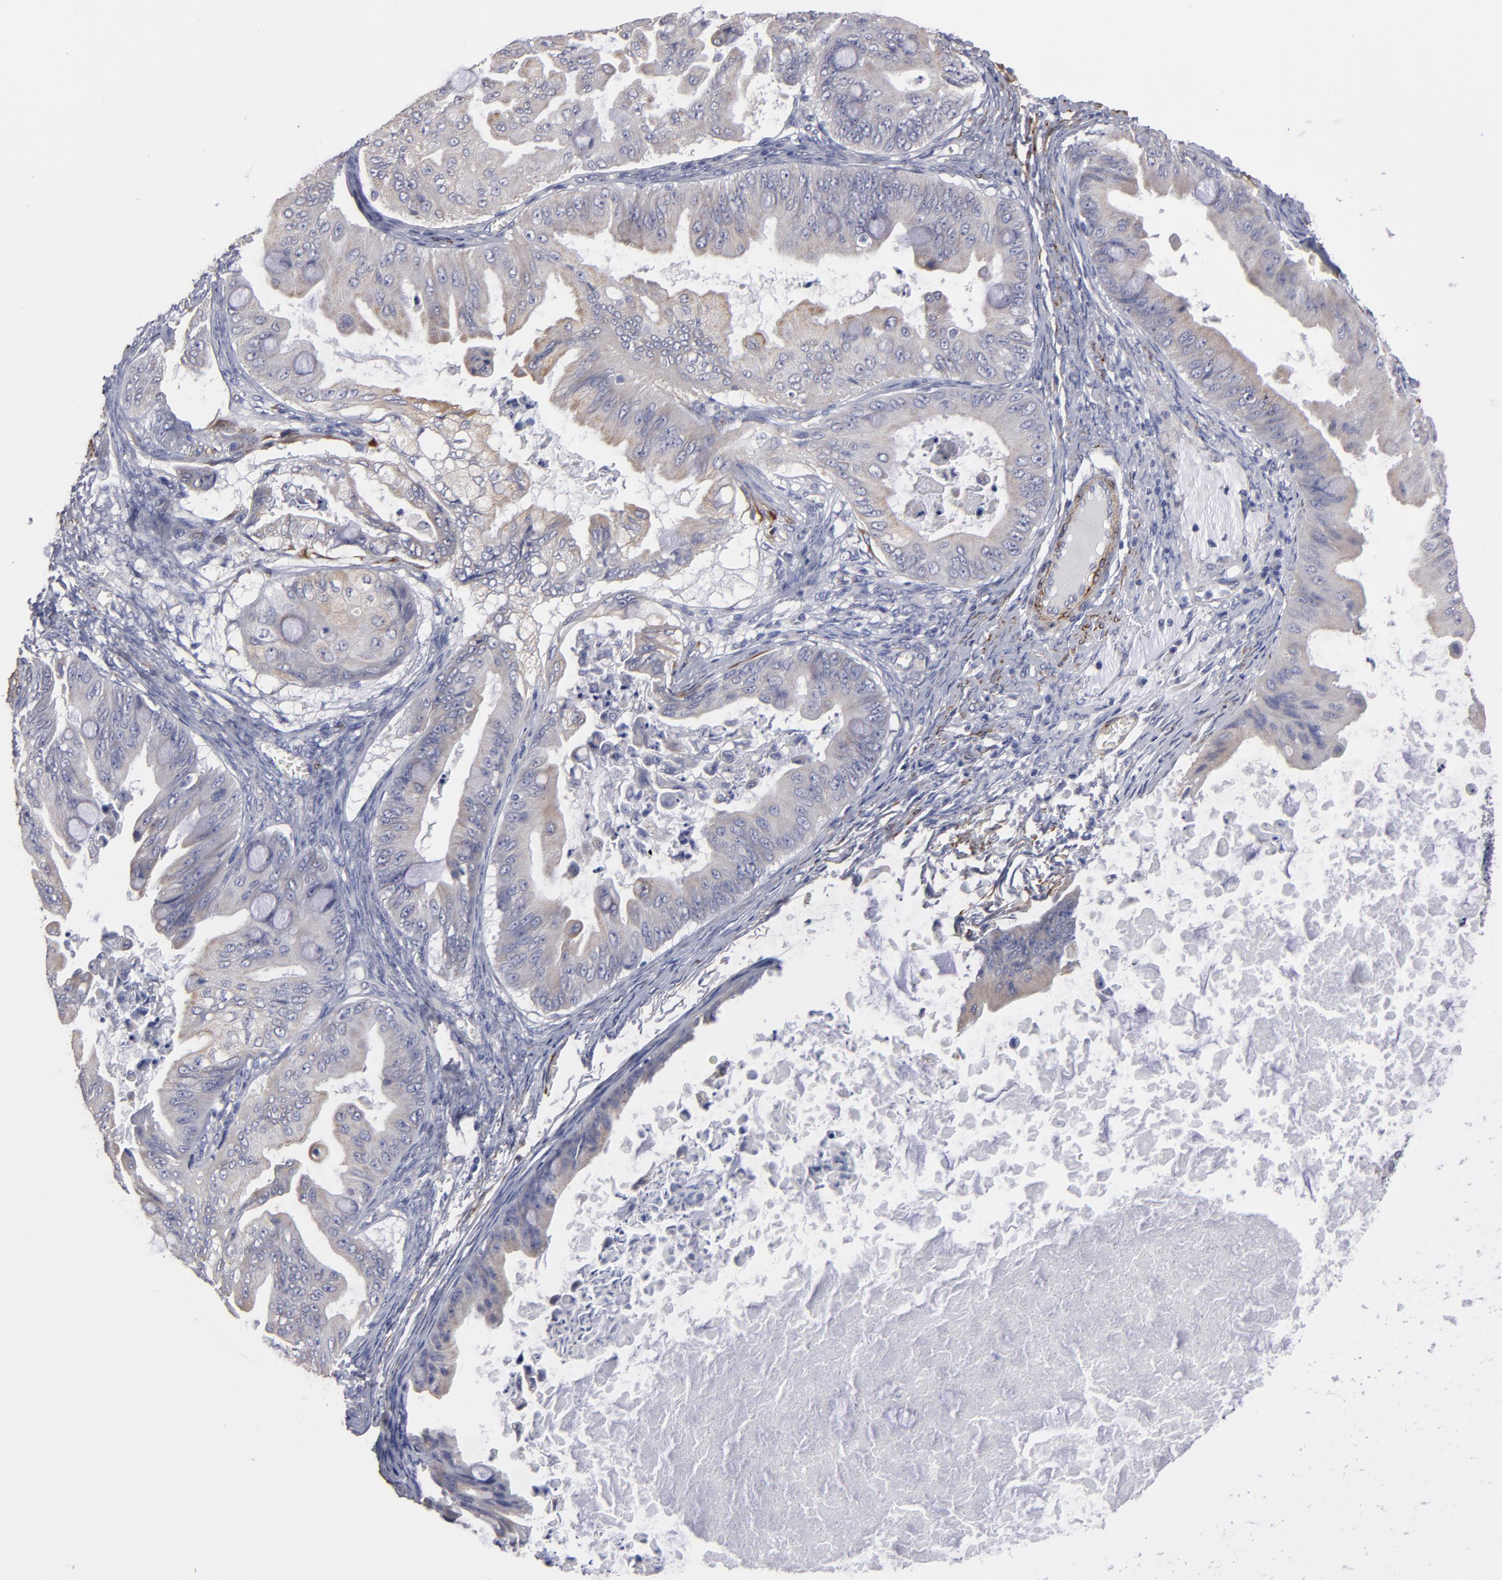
{"staining": {"intensity": "weak", "quantity": "25%-75%", "location": "cytoplasmic/membranous"}, "tissue": "ovarian cancer", "cell_type": "Tumor cells", "image_type": "cancer", "snomed": [{"axis": "morphology", "description": "Cystadenocarcinoma, mucinous, NOS"}, {"axis": "topography", "description": "Ovary"}], "caption": "Immunohistochemical staining of human ovarian cancer (mucinous cystadenocarcinoma) shows weak cytoplasmic/membranous protein positivity in about 25%-75% of tumor cells.", "gene": "SLMAP", "patient": {"sex": "female", "age": 37}}